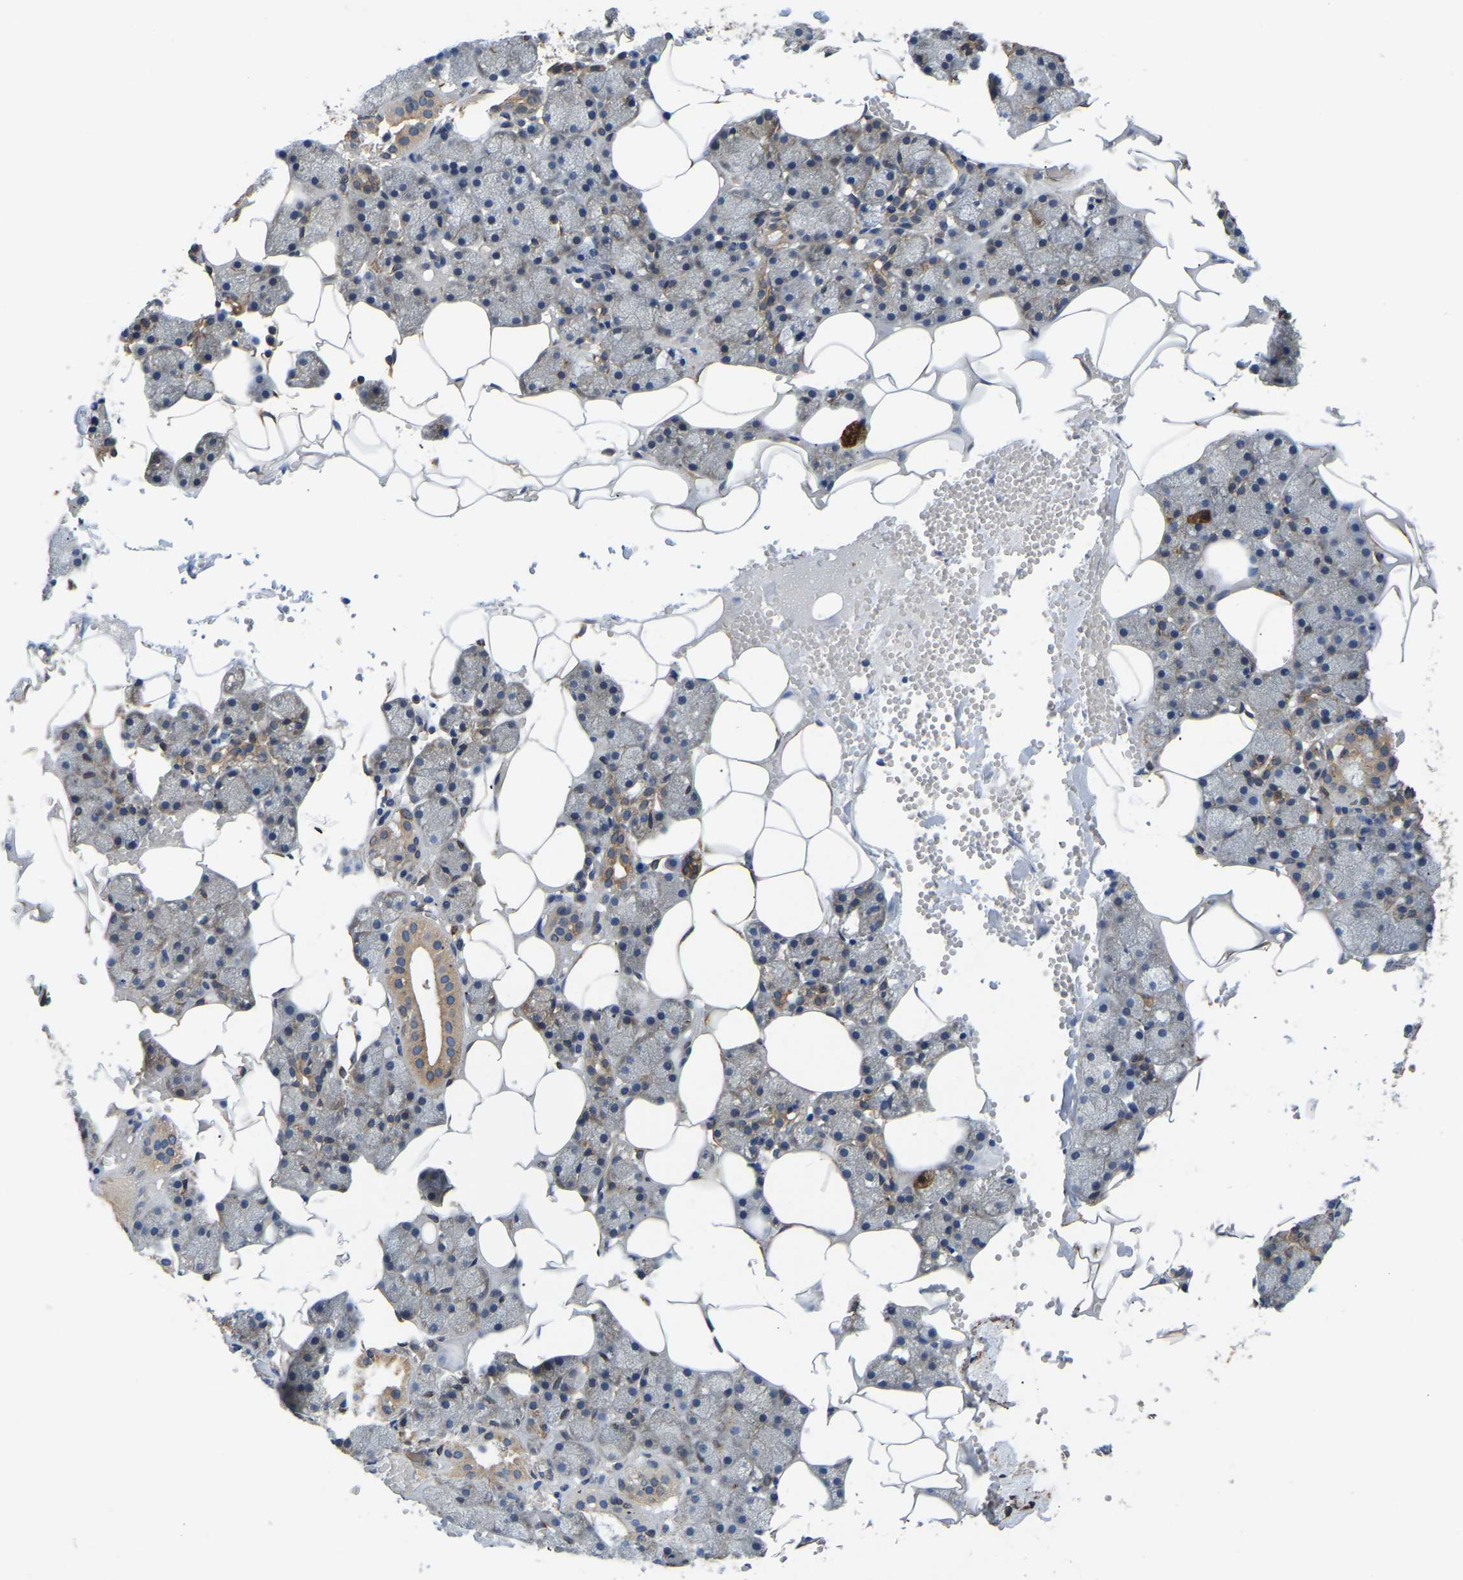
{"staining": {"intensity": "moderate", "quantity": "25%-75%", "location": "cytoplasmic/membranous"}, "tissue": "salivary gland", "cell_type": "Glandular cells", "image_type": "normal", "snomed": [{"axis": "morphology", "description": "Normal tissue, NOS"}, {"axis": "topography", "description": "Salivary gland"}], "caption": "Salivary gland stained with DAB (3,3'-diaminobenzidine) immunohistochemistry (IHC) shows medium levels of moderate cytoplasmic/membranous staining in approximately 25%-75% of glandular cells.", "gene": "ARL6IP5", "patient": {"sex": "male", "age": 62}}